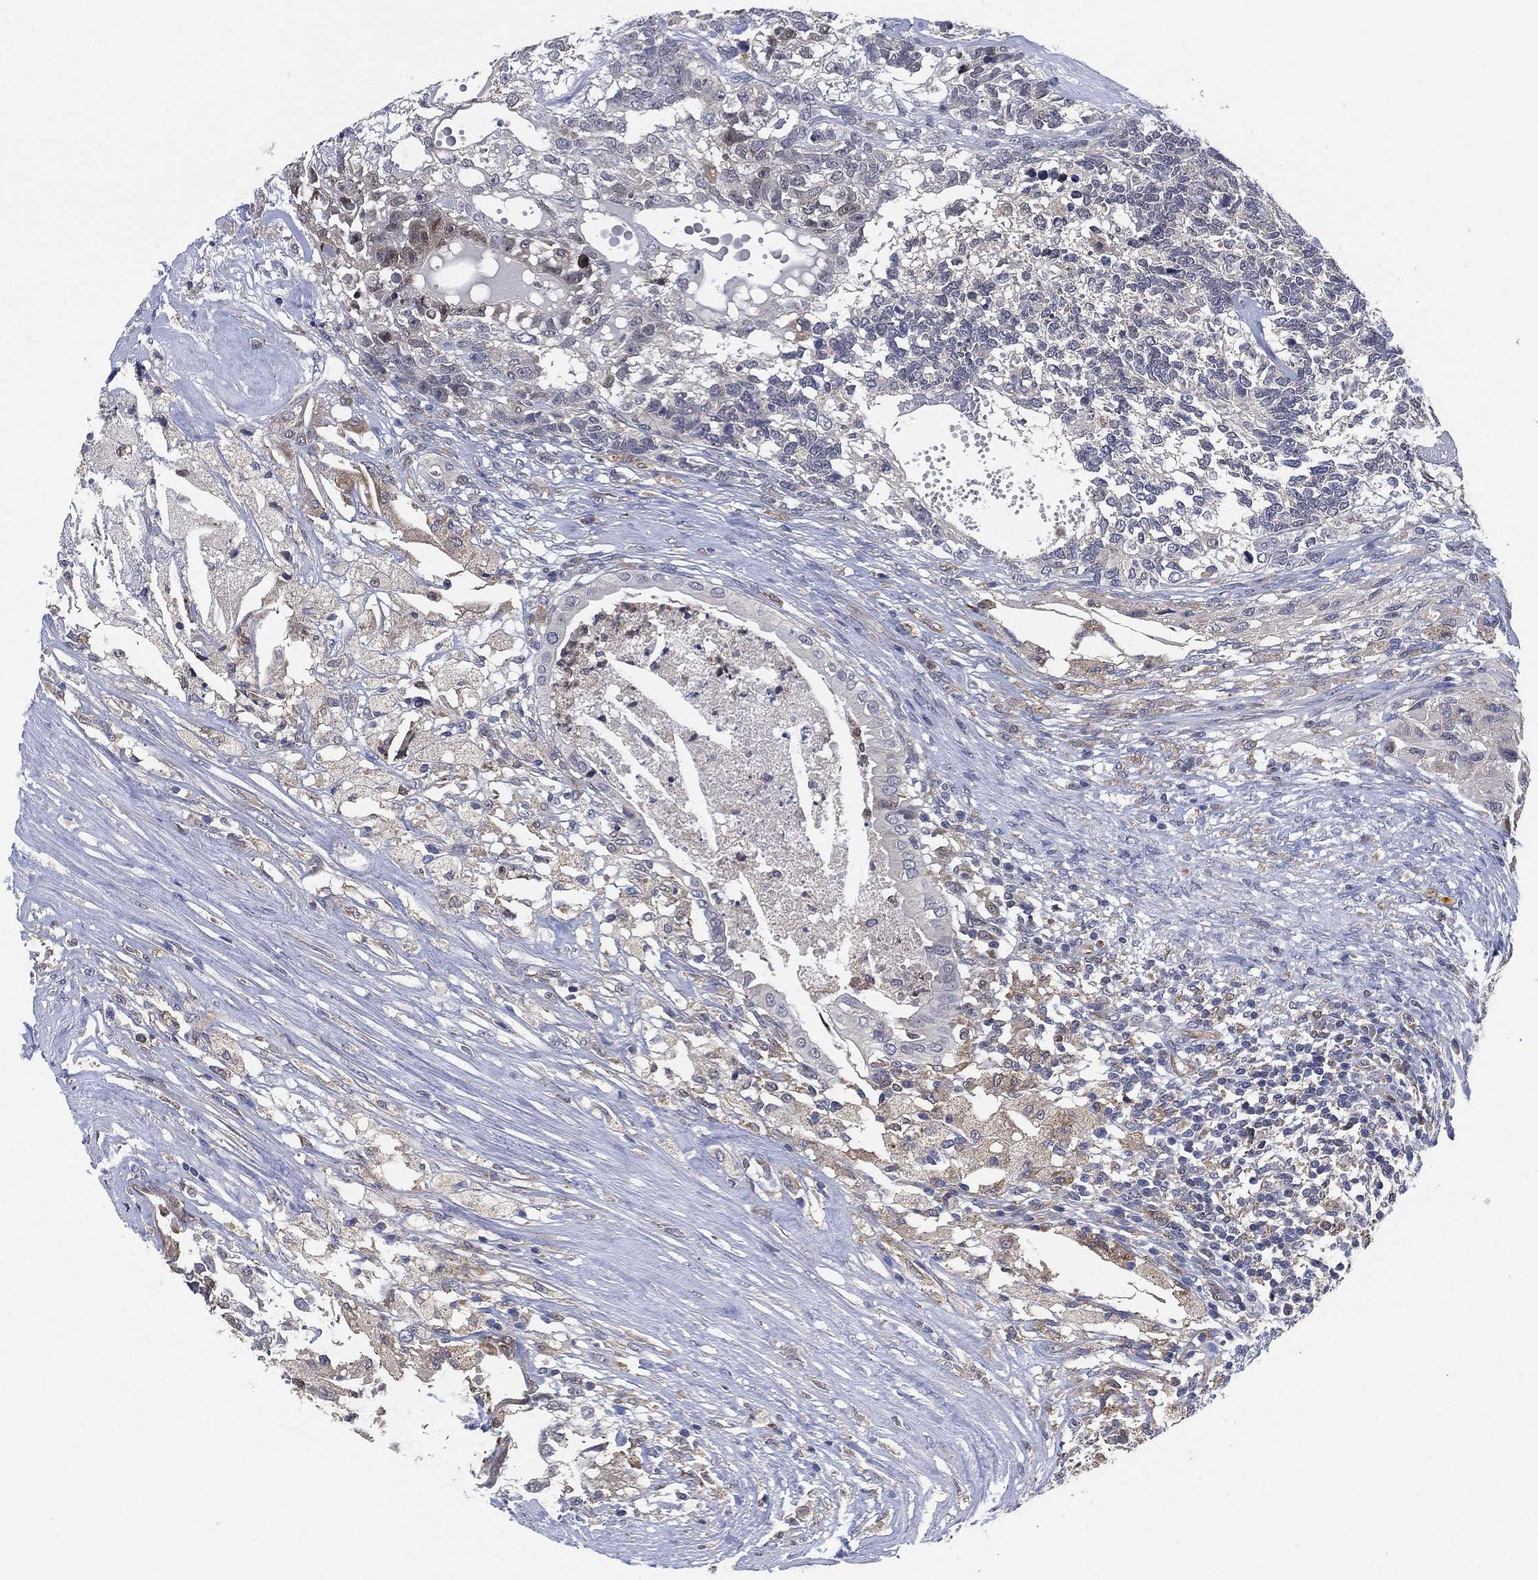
{"staining": {"intensity": "negative", "quantity": "none", "location": "none"}, "tissue": "testis cancer", "cell_type": "Tumor cells", "image_type": "cancer", "snomed": [{"axis": "morphology", "description": "Seminoma, NOS"}, {"axis": "morphology", "description": "Carcinoma, Embryonal, NOS"}, {"axis": "topography", "description": "Testis"}], "caption": "Human testis cancer (embryonal carcinoma) stained for a protein using immunohistochemistry (IHC) demonstrates no staining in tumor cells.", "gene": "FES", "patient": {"sex": "male", "age": 41}}